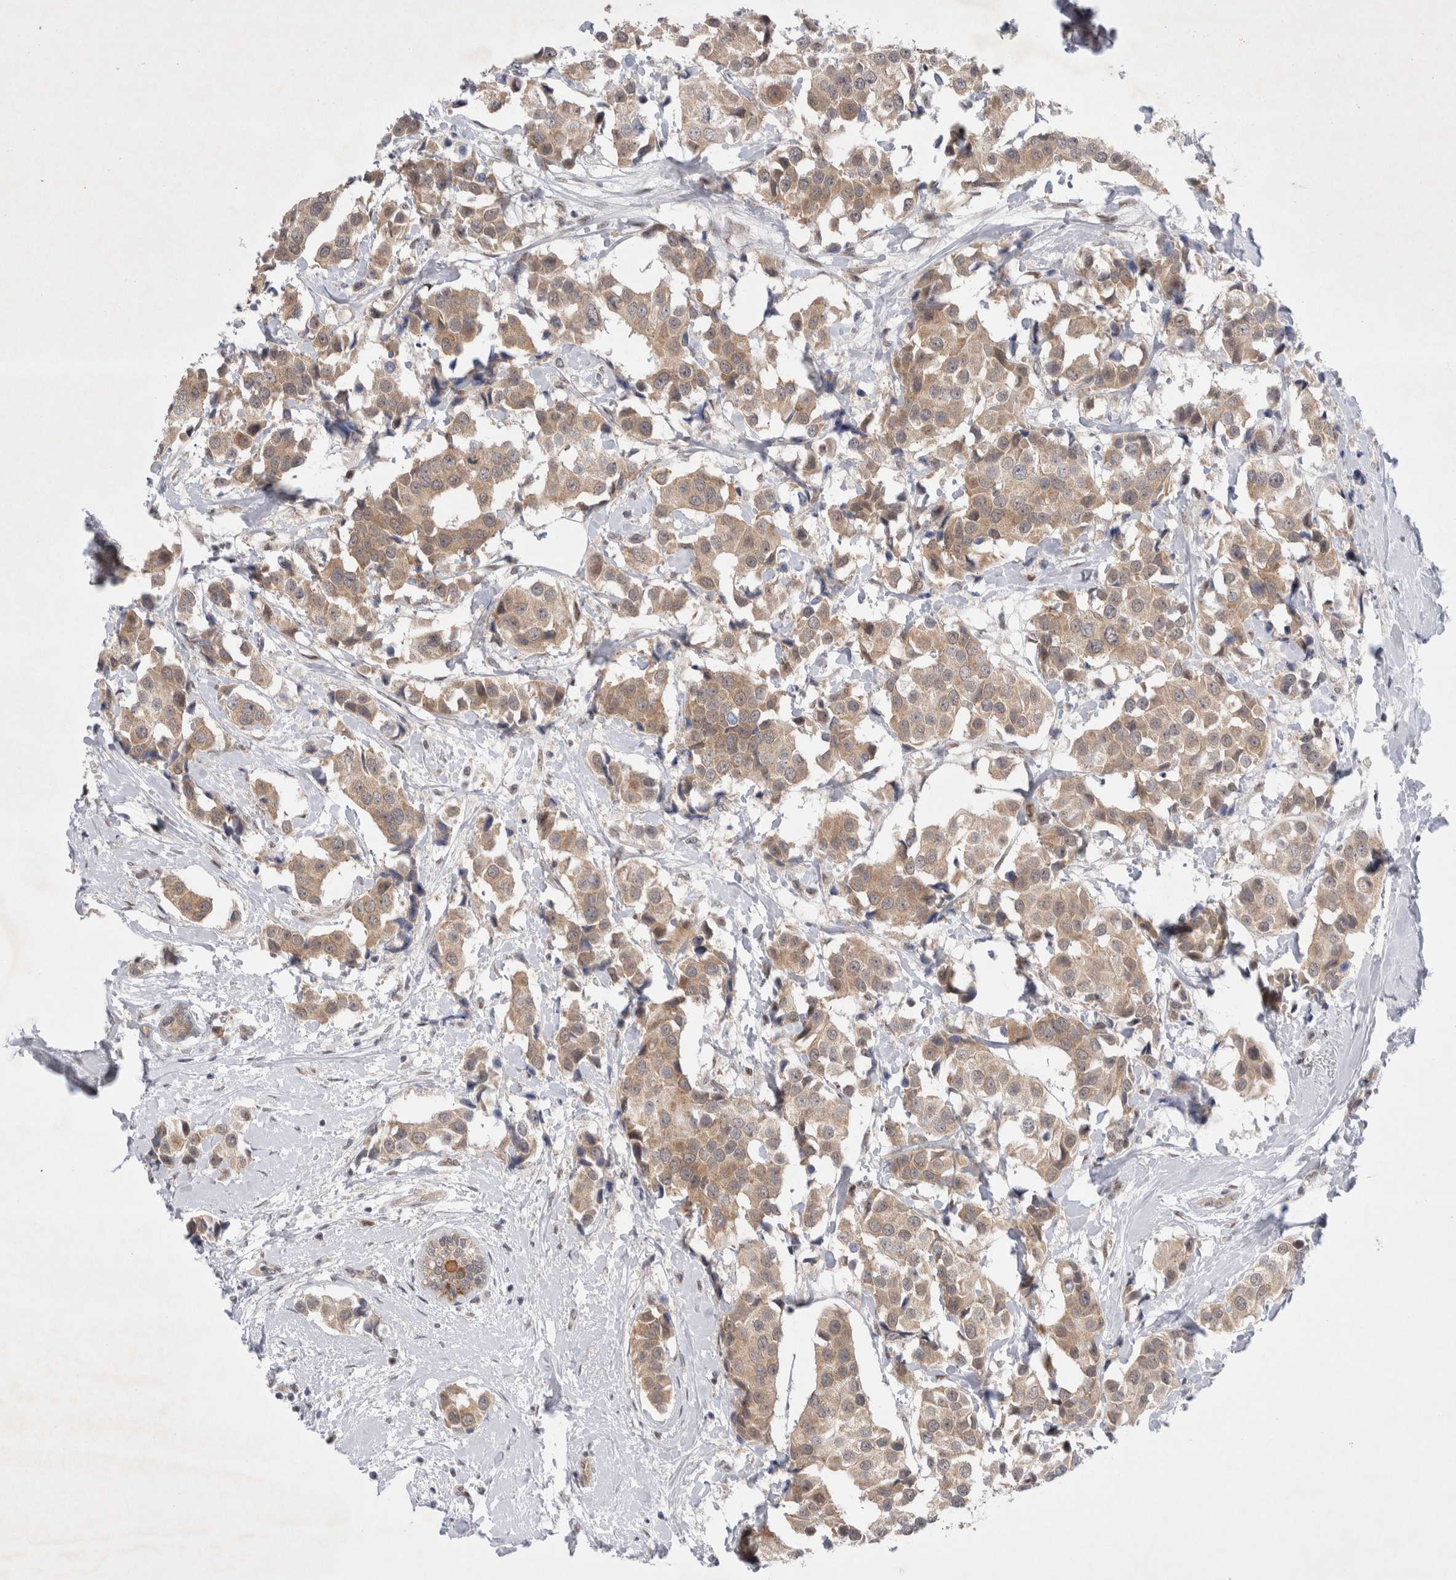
{"staining": {"intensity": "moderate", "quantity": ">75%", "location": "cytoplasmic/membranous"}, "tissue": "breast cancer", "cell_type": "Tumor cells", "image_type": "cancer", "snomed": [{"axis": "morphology", "description": "Normal tissue, NOS"}, {"axis": "morphology", "description": "Duct carcinoma"}, {"axis": "topography", "description": "Breast"}], "caption": "Breast cancer (invasive ductal carcinoma) tissue reveals moderate cytoplasmic/membranous expression in approximately >75% of tumor cells", "gene": "WIPF2", "patient": {"sex": "female", "age": 39}}